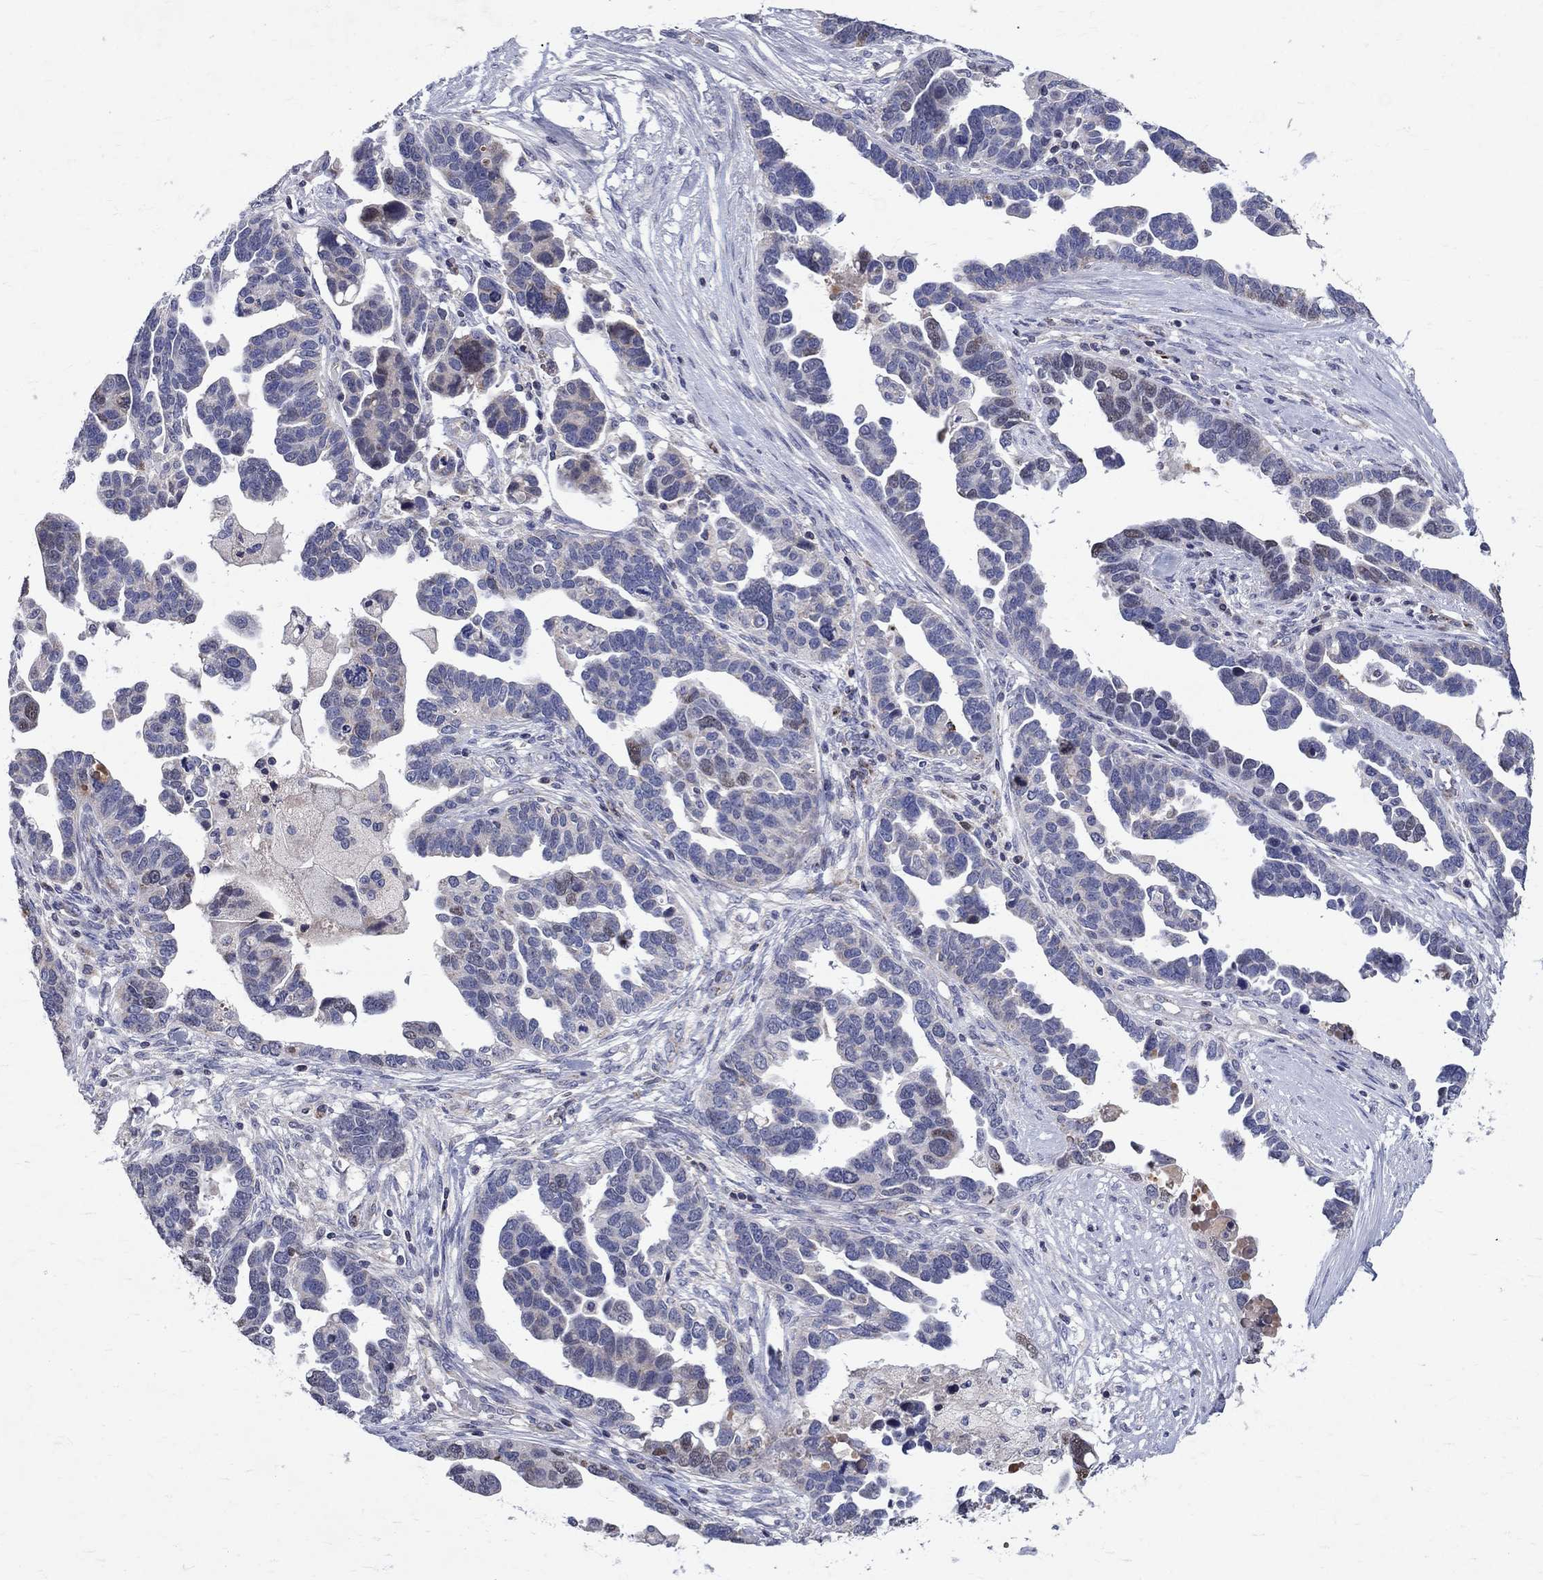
{"staining": {"intensity": "negative", "quantity": "none", "location": "none"}, "tissue": "ovarian cancer", "cell_type": "Tumor cells", "image_type": "cancer", "snomed": [{"axis": "morphology", "description": "Cystadenocarcinoma, serous, NOS"}, {"axis": "topography", "description": "Ovary"}], "caption": "Tumor cells are negative for protein expression in human ovarian cancer (serous cystadenocarcinoma). (DAB (3,3'-diaminobenzidine) immunohistochemistry (IHC), high magnification).", "gene": "SLC4A10", "patient": {"sex": "female", "age": 54}}